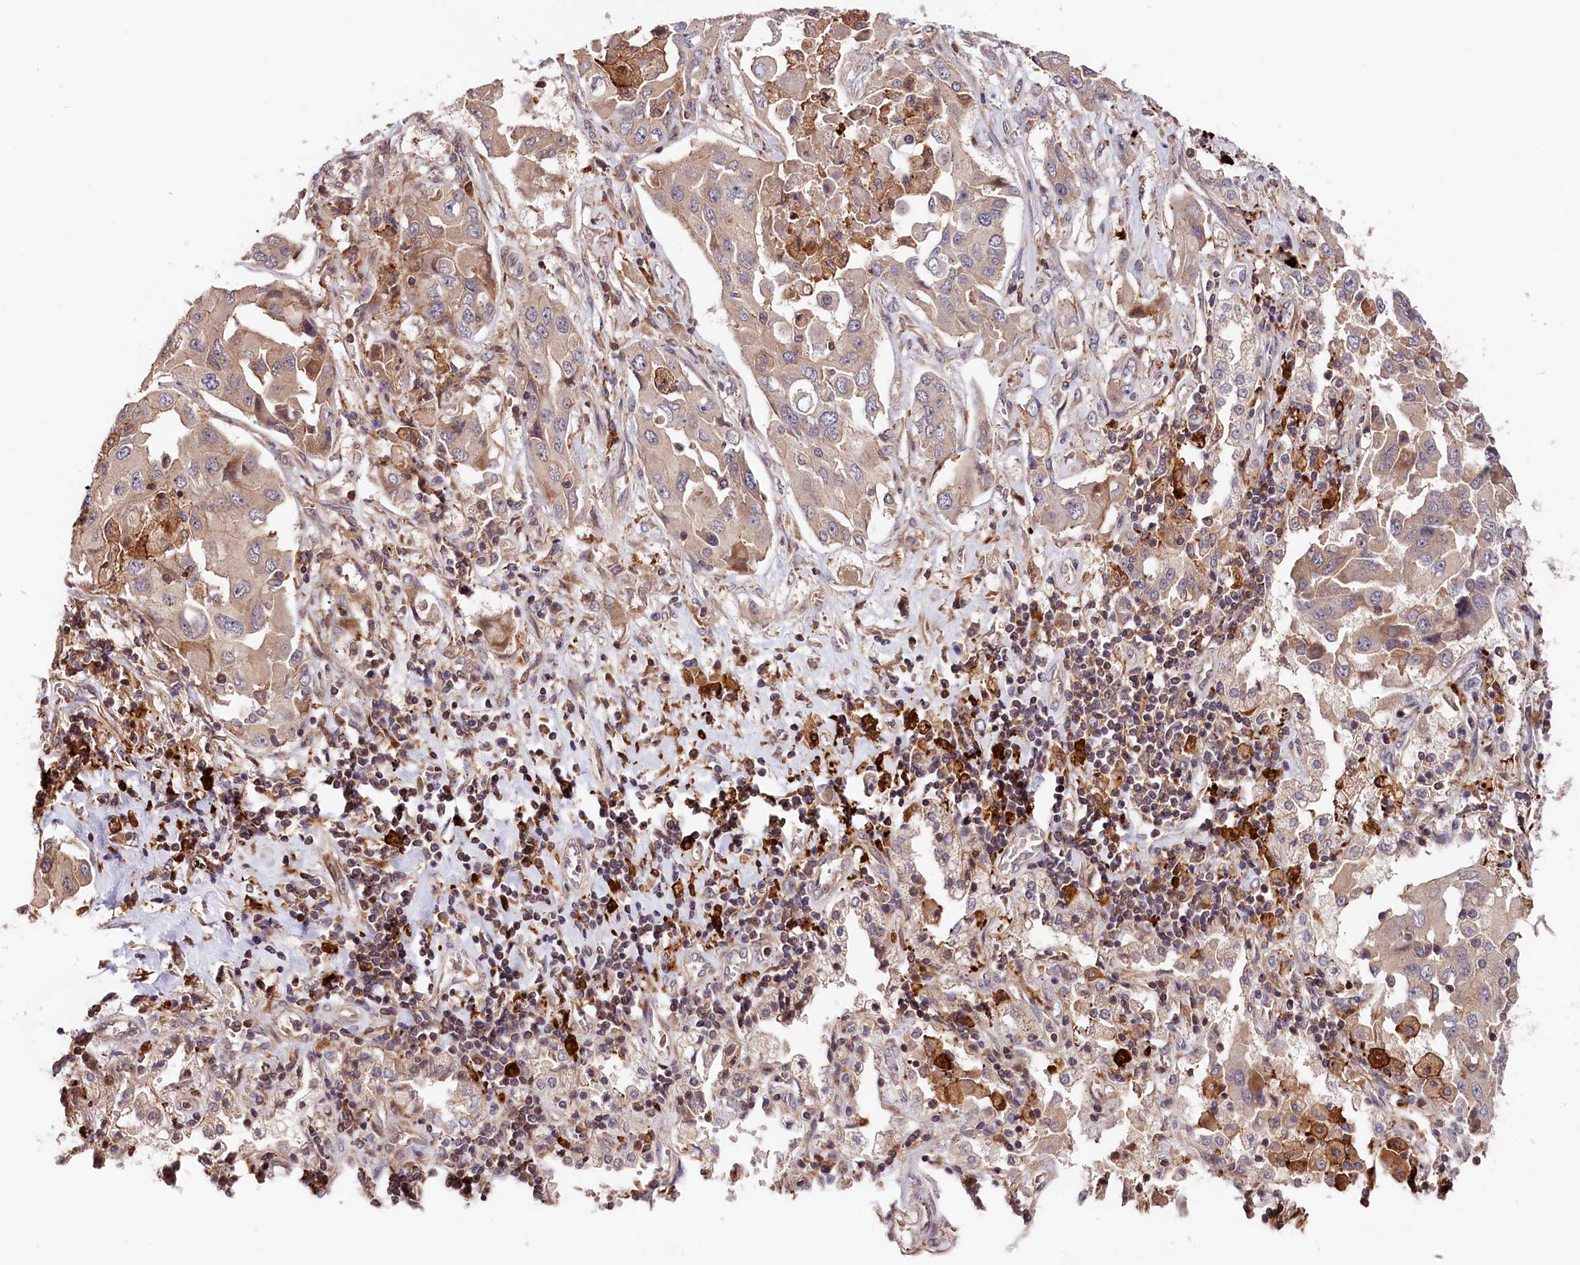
{"staining": {"intensity": "weak", "quantity": "<25%", "location": "cytoplasmic/membranous"}, "tissue": "lung cancer", "cell_type": "Tumor cells", "image_type": "cancer", "snomed": [{"axis": "morphology", "description": "Adenocarcinoma, NOS"}, {"axis": "topography", "description": "Lung"}], "caption": "Lung cancer (adenocarcinoma) was stained to show a protein in brown. There is no significant staining in tumor cells.", "gene": "CACNA1H", "patient": {"sex": "female", "age": 65}}